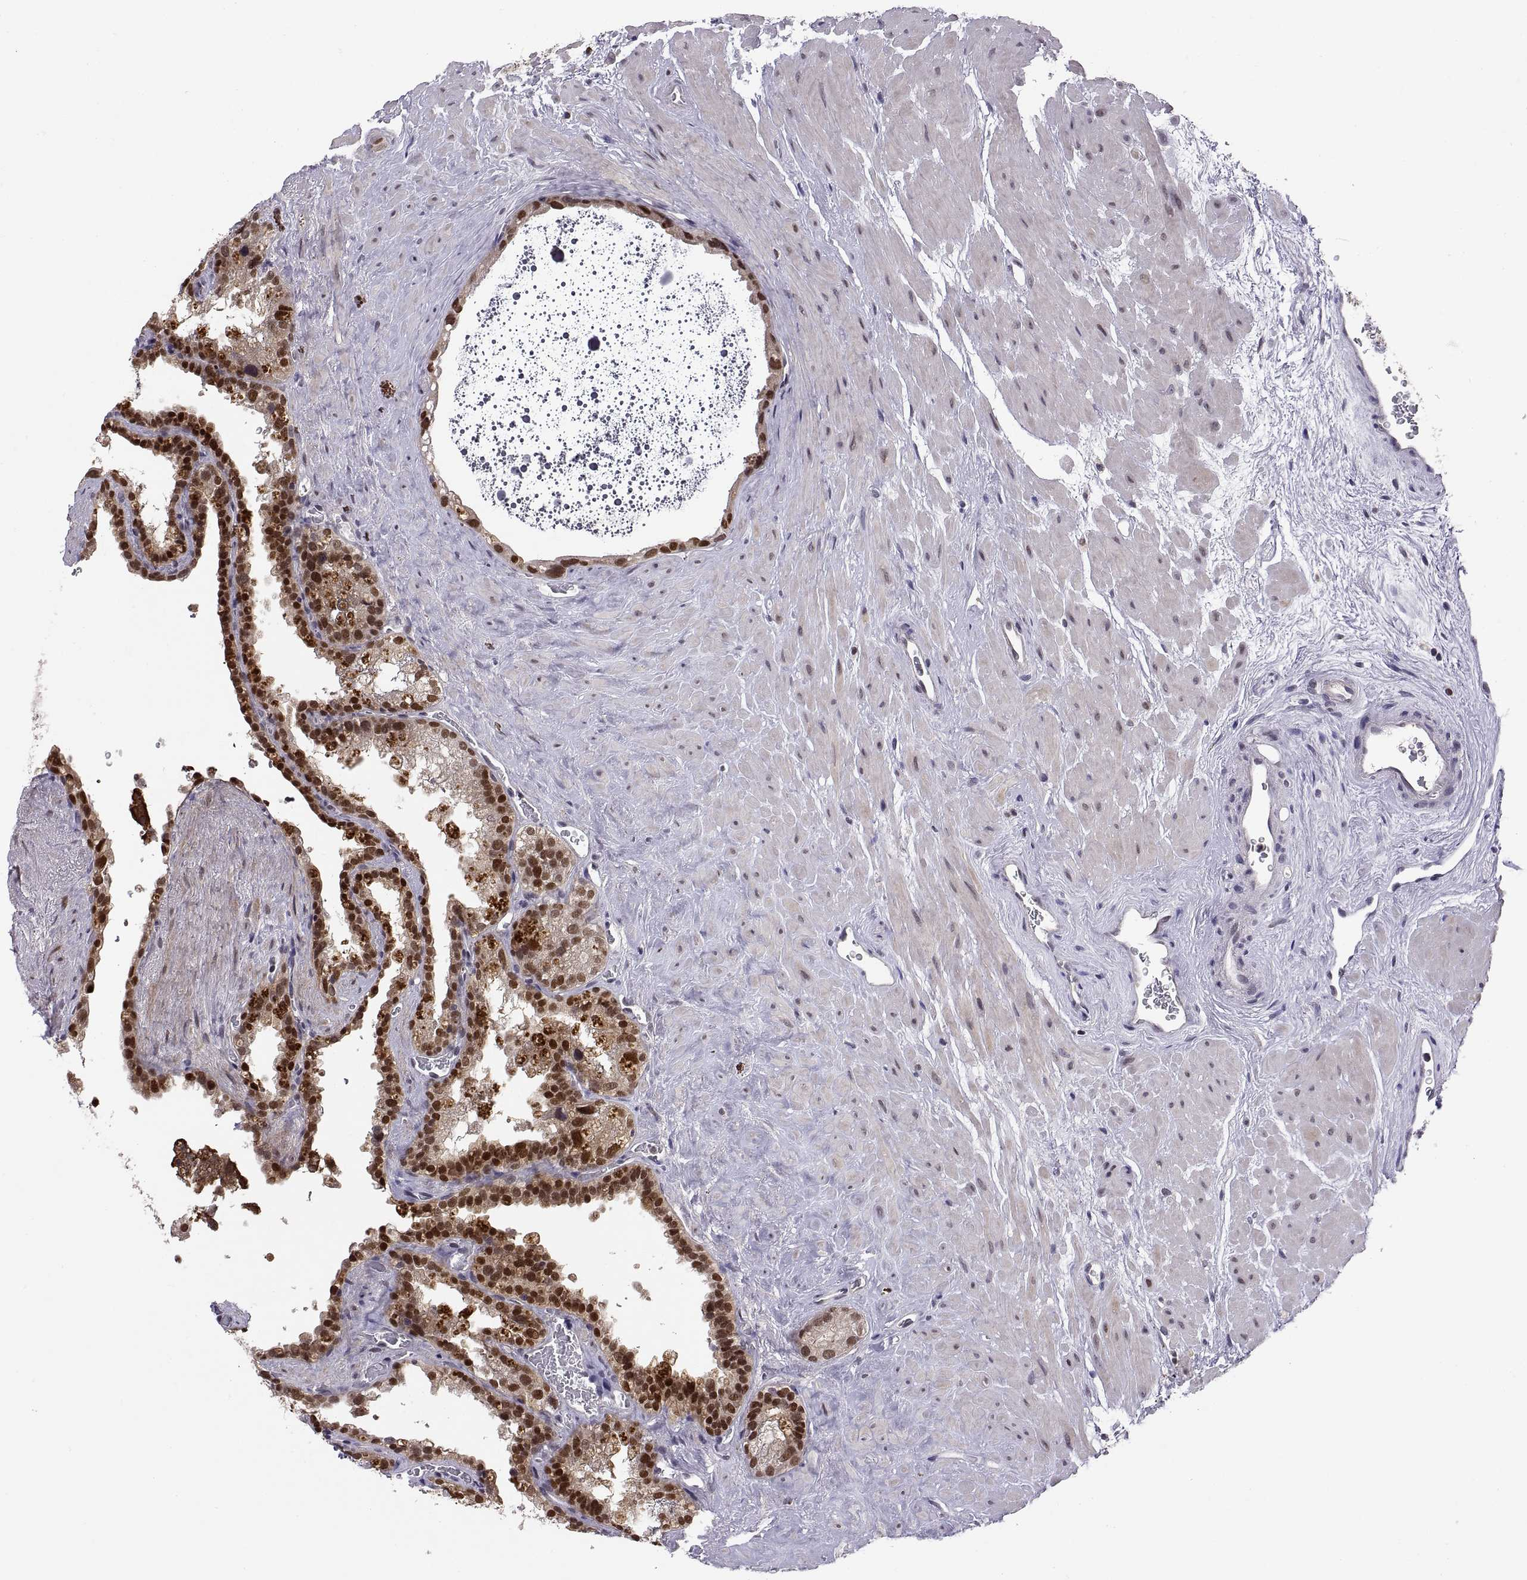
{"staining": {"intensity": "strong", "quantity": ">75%", "location": "nuclear"}, "tissue": "seminal vesicle", "cell_type": "Glandular cells", "image_type": "normal", "snomed": [{"axis": "morphology", "description": "Normal tissue, NOS"}, {"axis": "topography", "description": "Seminal veicle"}], "caption": "A histopathology image of human seminal vesicle stained for a protein exhibits strong nuclear brown staining in glandular cells.", "gene": "CHFR", "patient": {"sex": "male", "age": 71}}